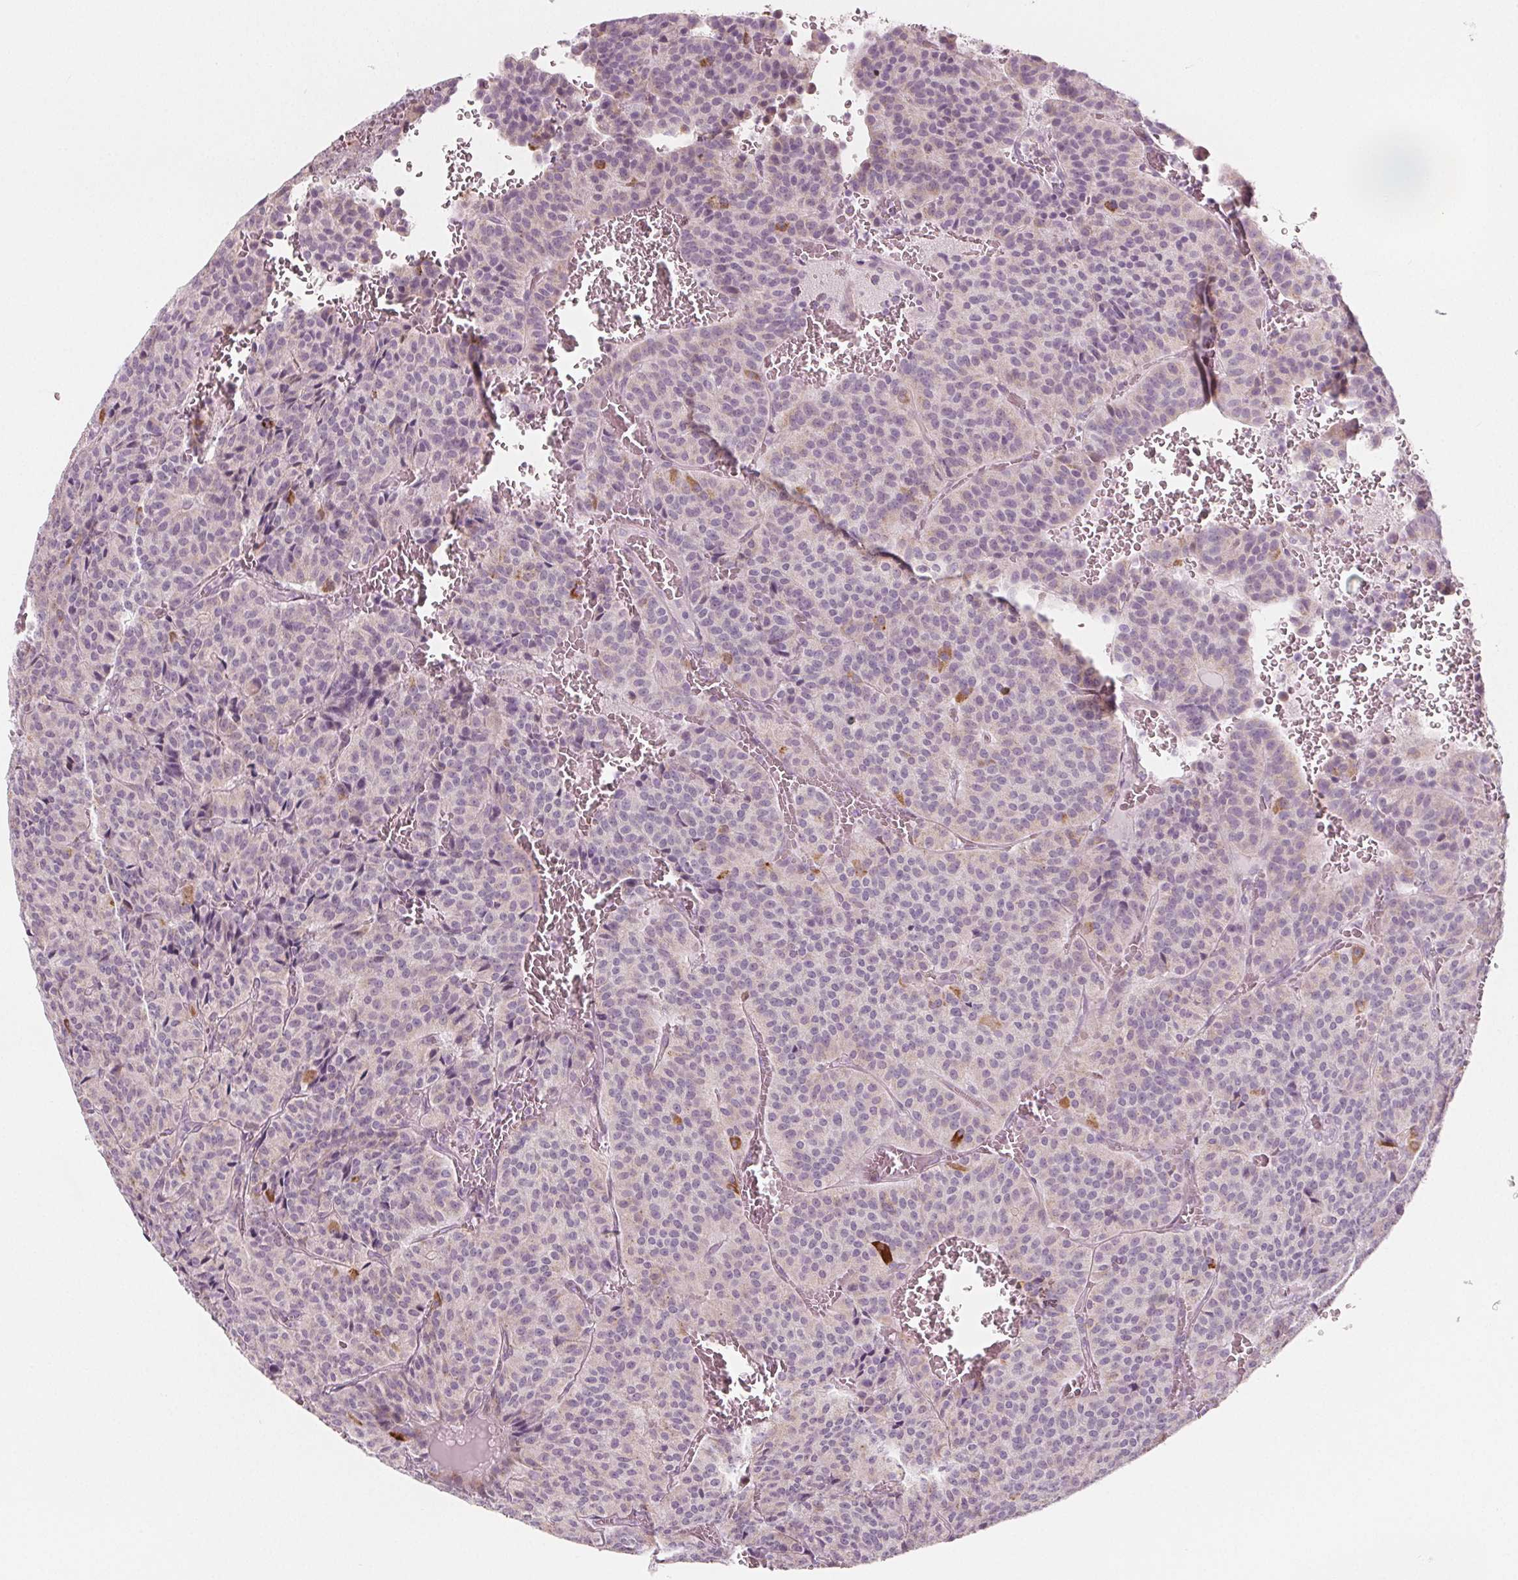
{"staining": {"intensity": "negative", "quantity": "none", "location": "none"}, "tissue": "carcinoid", "cell_type": "Tumor cells", "image_type": "cancer", "snomed": [{"axis": "morphology", "description": "Carcinoid, malignant, NOS"}, {"axis": "topography", "description": "Lung"}], "caption": "This is an IHC photomicrograph of human carcinoid. There is no positivity in tumor cells.", "gene": "IL17C", "patient": {"sex": "male", "age": 70}}